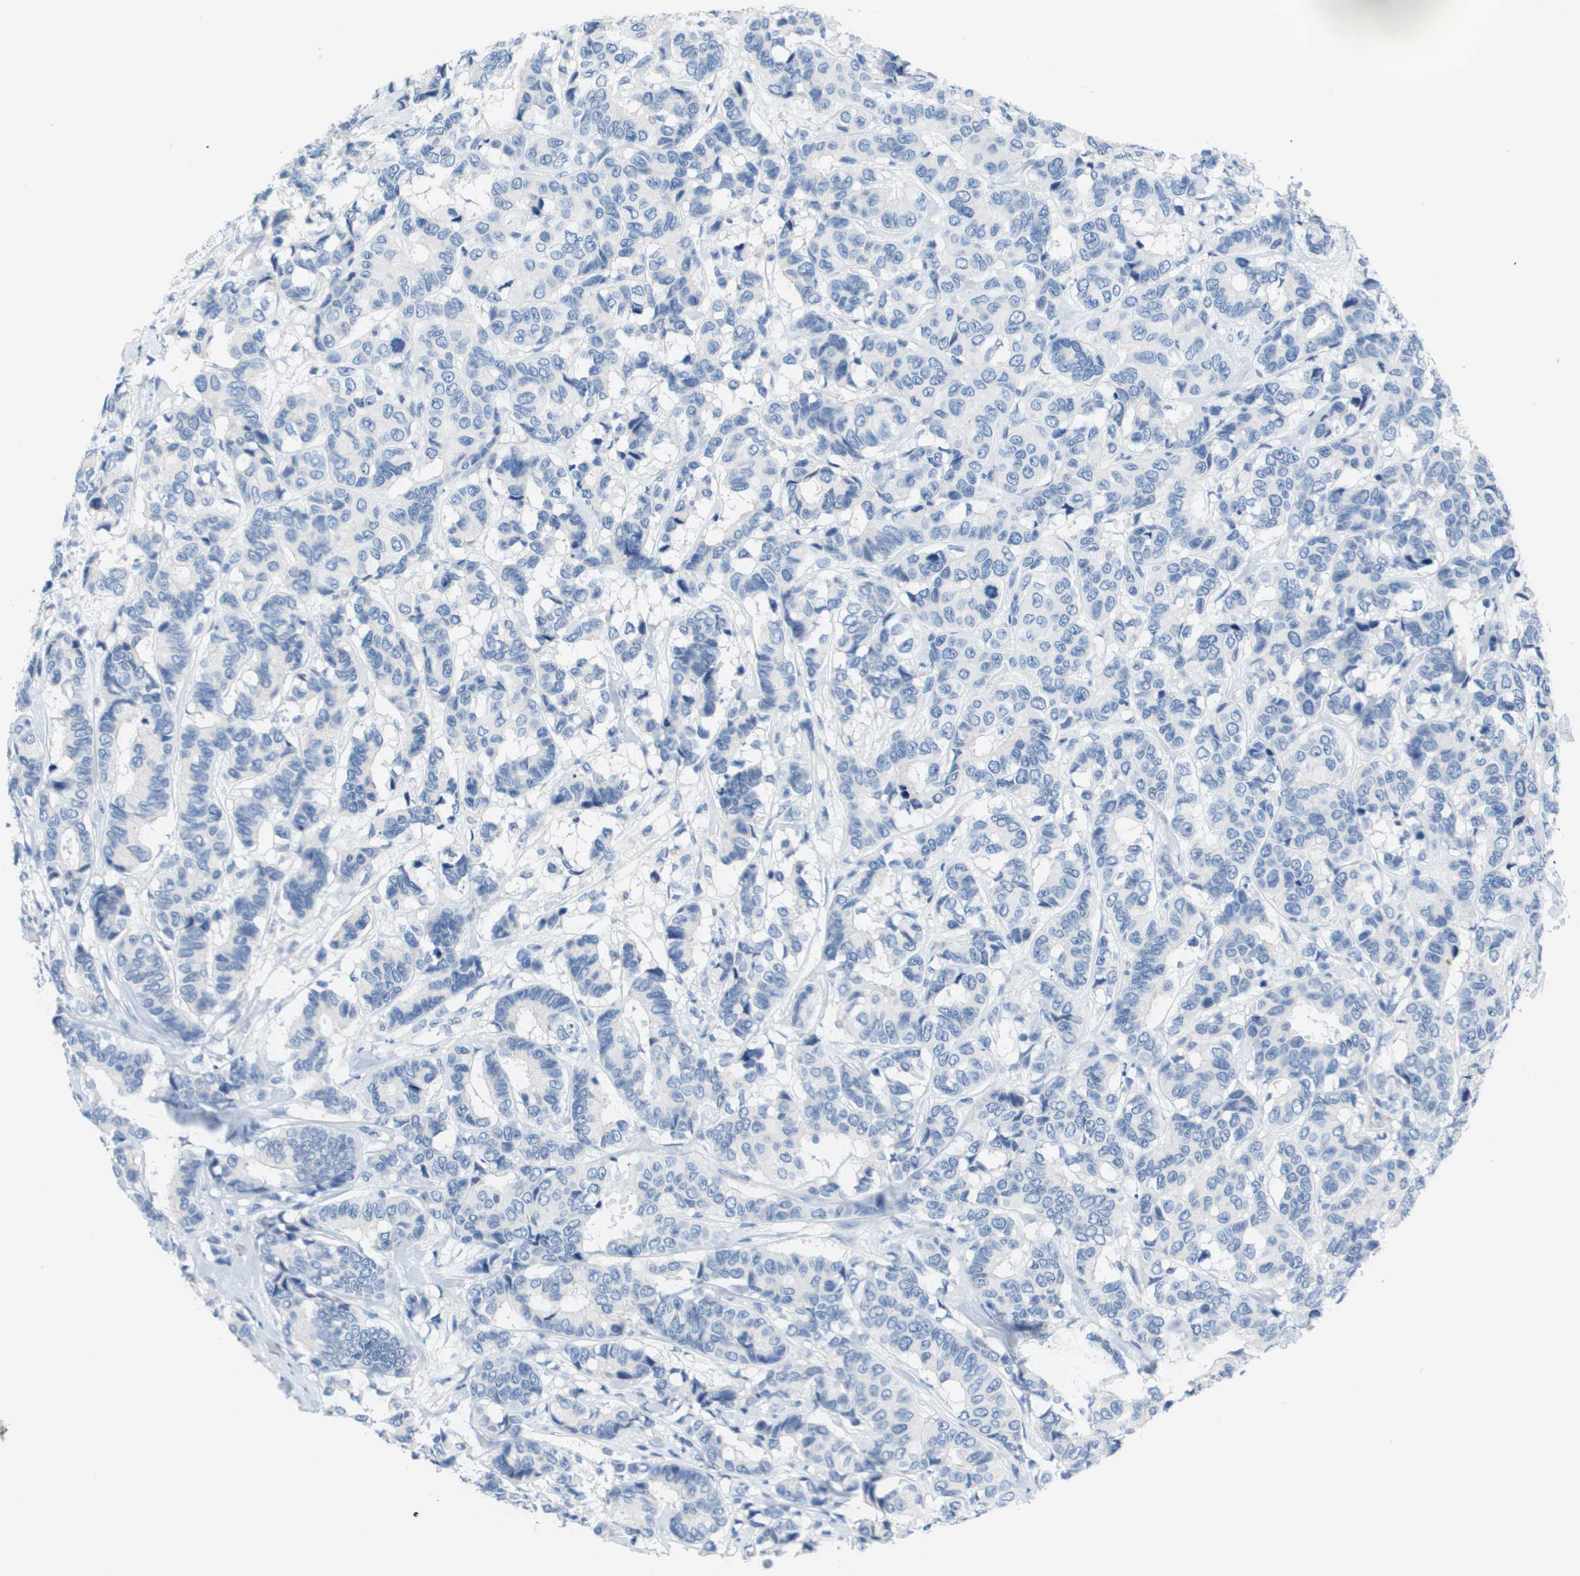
{"staining": {"intensity": "negative", "quantity": "none", "location": "none"}, "tissue": "breast cancer", "cell_type": "Tumor cells", "image_type": "cancer", "snomed": [{"axis": "morphology", "description": "Duct carcinoma"}, {"axis": "topography", "description": "Breast"}], "caption": "Tumor cells show no significant protein expression in breast cancer. (DAB (3,3'-diaminobenzidine) immunohistochemistry (IHC) with hematoxylin counter stain).", "gene": "NCS1", "patient": {"sex": "female", "age": 87}}